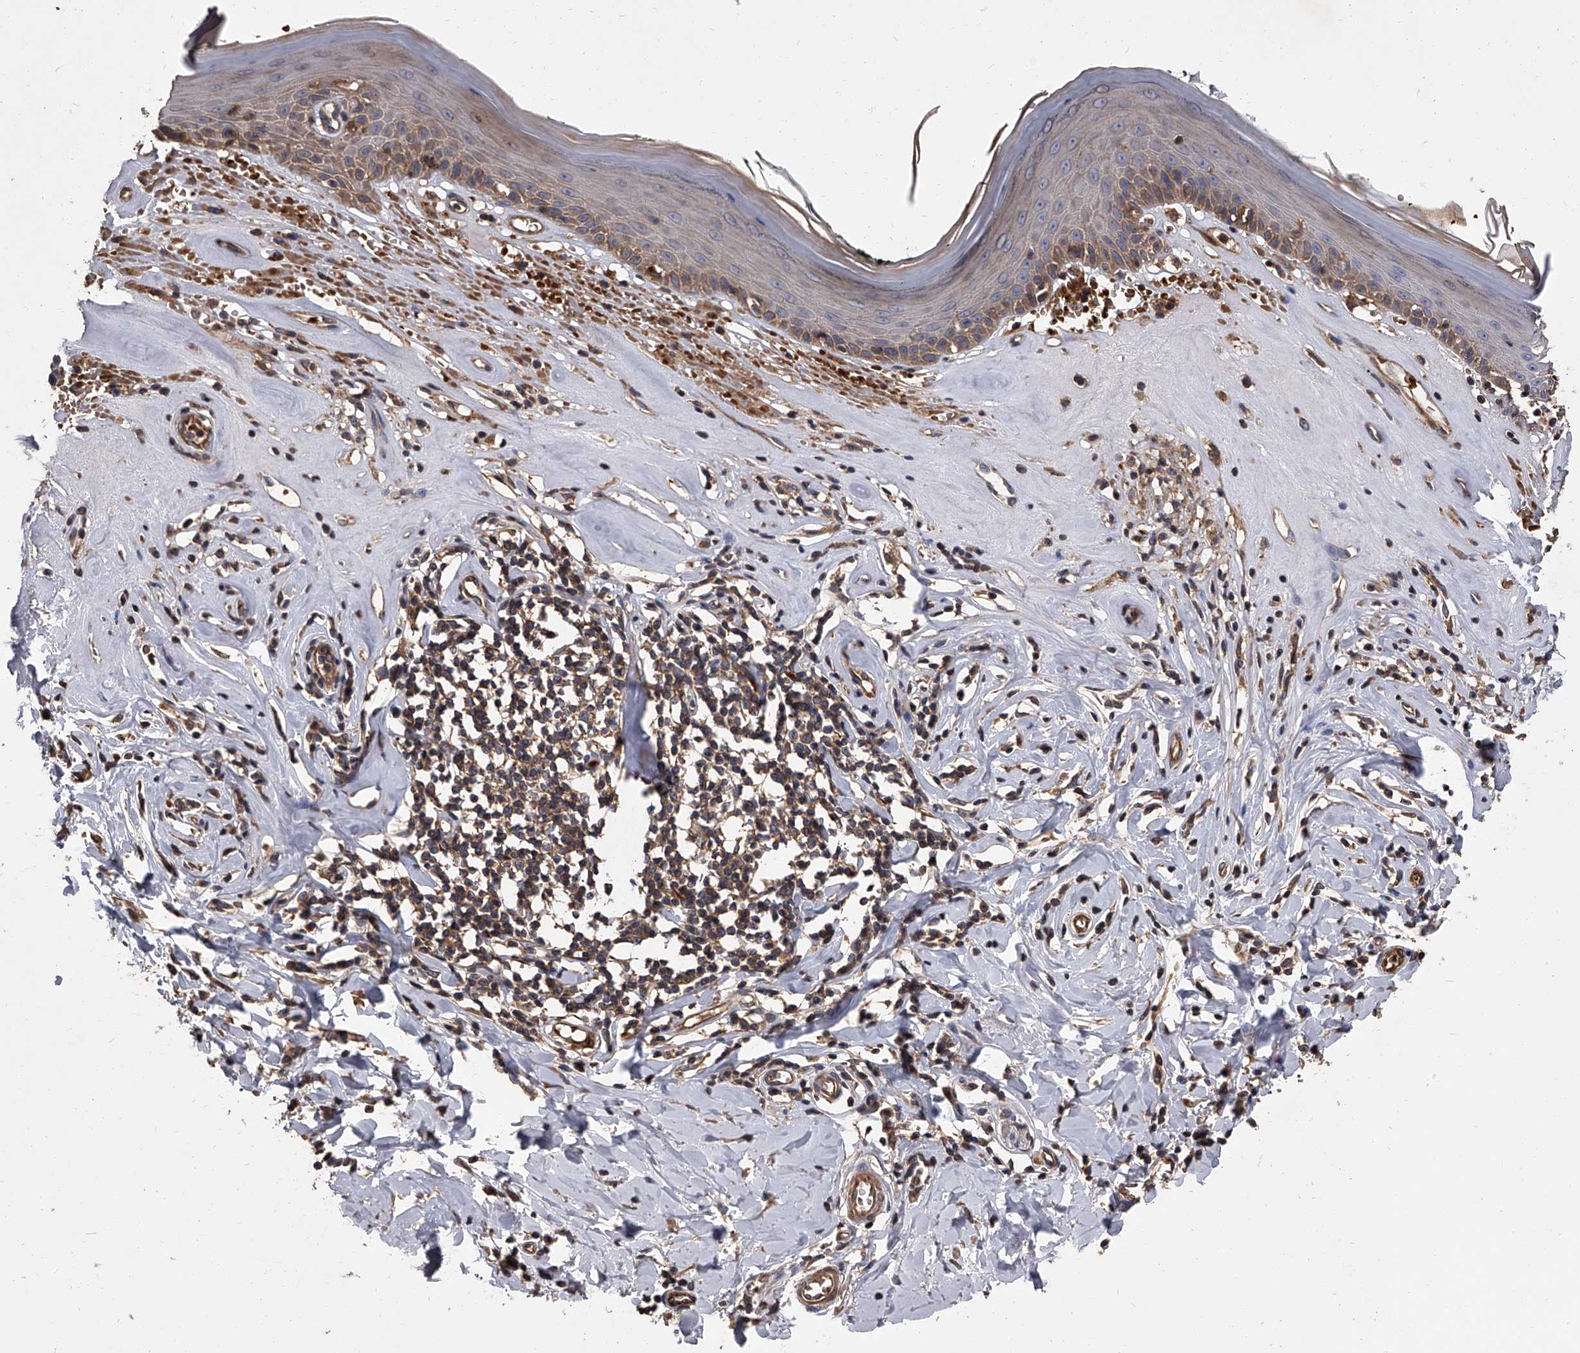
{"staining": {"intensity": "weak", "quantity": "<25%", "location": "cytoplasmic/membranous"}, "tissue": "skin", "cell_type": "Epidermal cells", "image_type": "normal", "snomed": [{"axis": "morphology", "description": "Normal tissue, NOS"}, {"axis": "morphology", "description": "Inflammation, NOS"}, {"axis": "topography", "description": "Vulva"}], "caption": "Immunohistochemistry of benign human skin exhibits no expression in epidermal cells. Nuclei are stained in blue.", "gene": "STK36", "patient": {"sex": "female", "age": 84}}